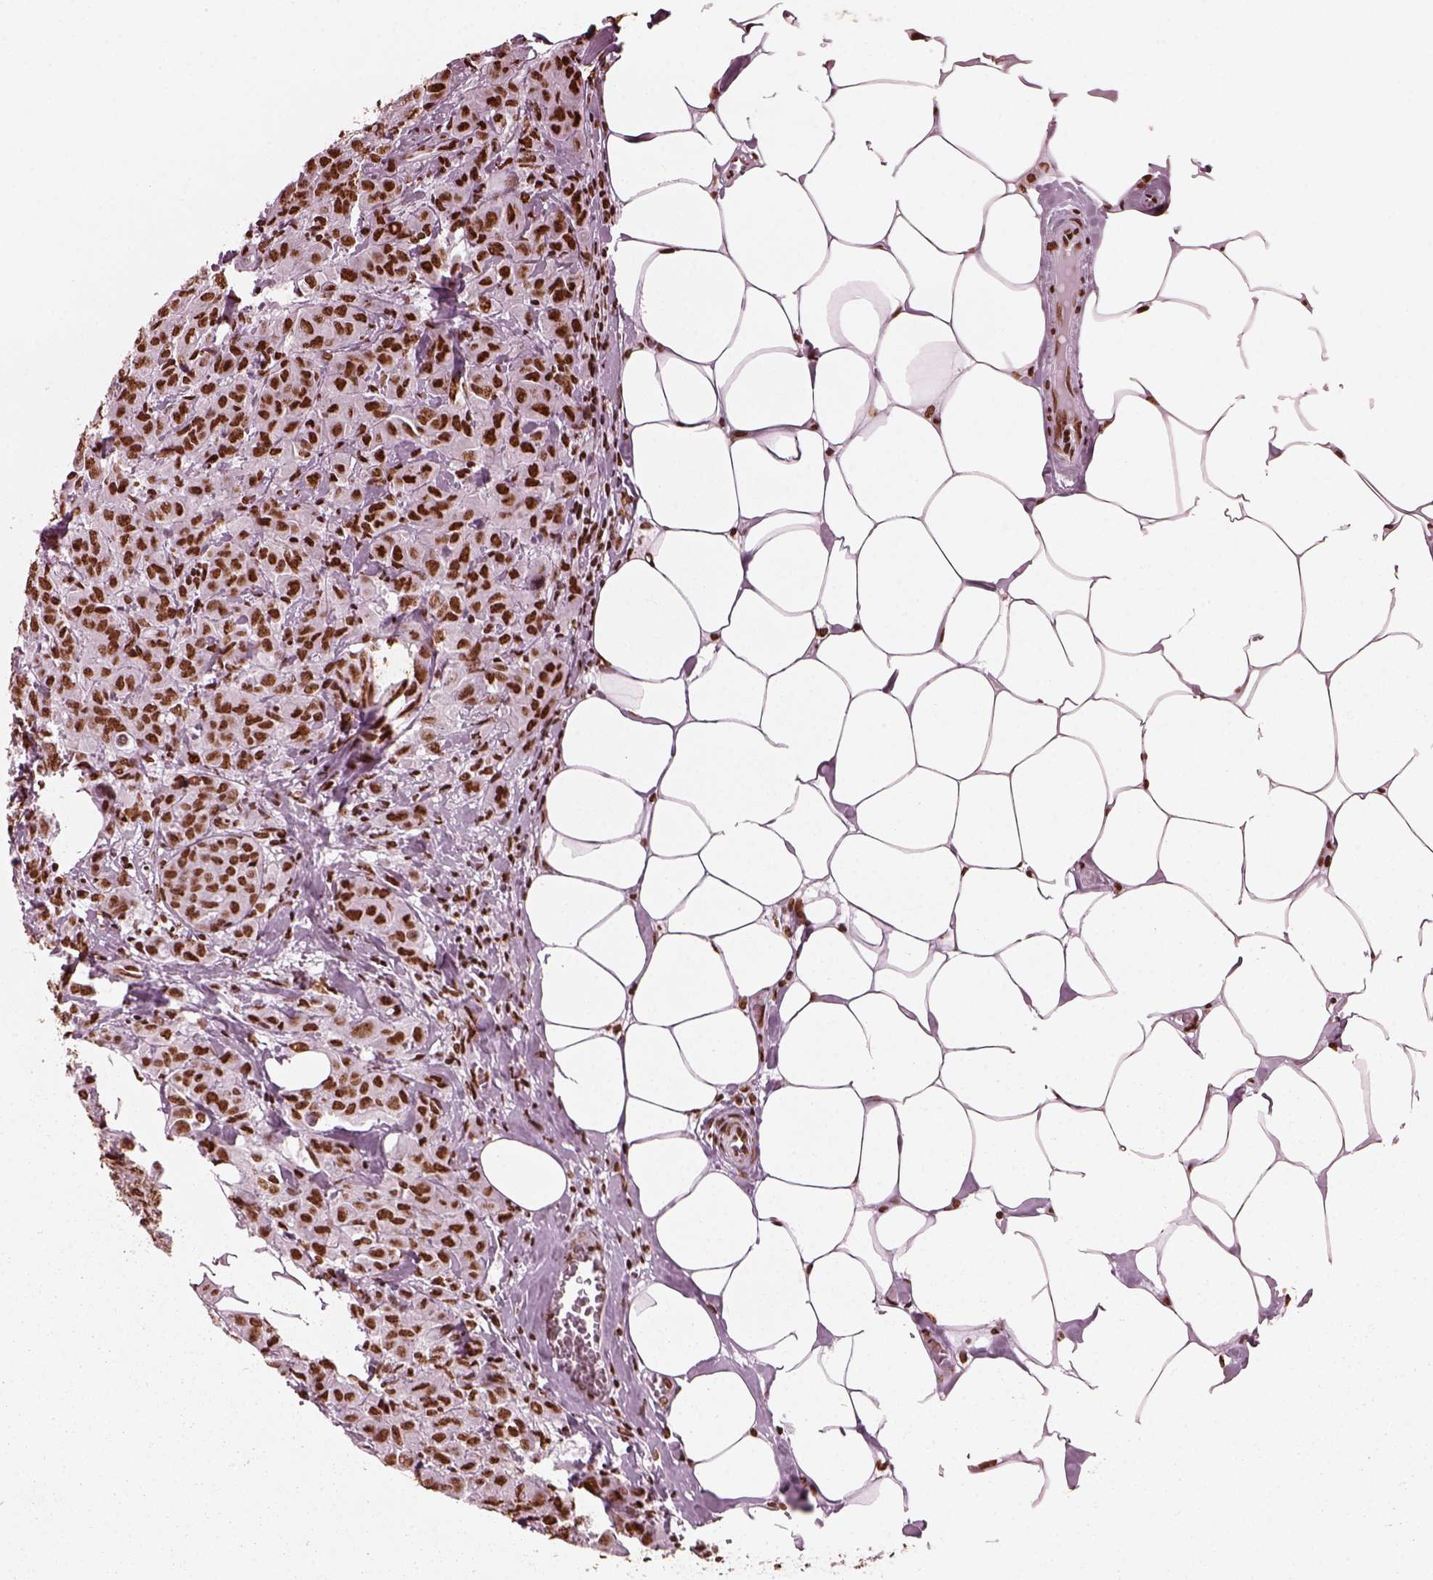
{"staining": {"intensity": "strong", "quantity": ">75%", "location": "nuclear"}, "tissue": "breast cancer", "cell_type": "Tumor cells", "image_type": "cancer", "snomed": [{"axis": "morphology", "description": "Normal tissue, NOS"}, {"axis": "morphology", "description": "Duct carcinoma"}, {"axis": "topography", "description": "Breast"}], "caption": "Brown immunohistochemical staining in breast cancer demonstrates strong nuclear expression in about >75% of tumor cells.", "gene": "CBFA2T3", "patient": {"sex": "female", "age": 43}}